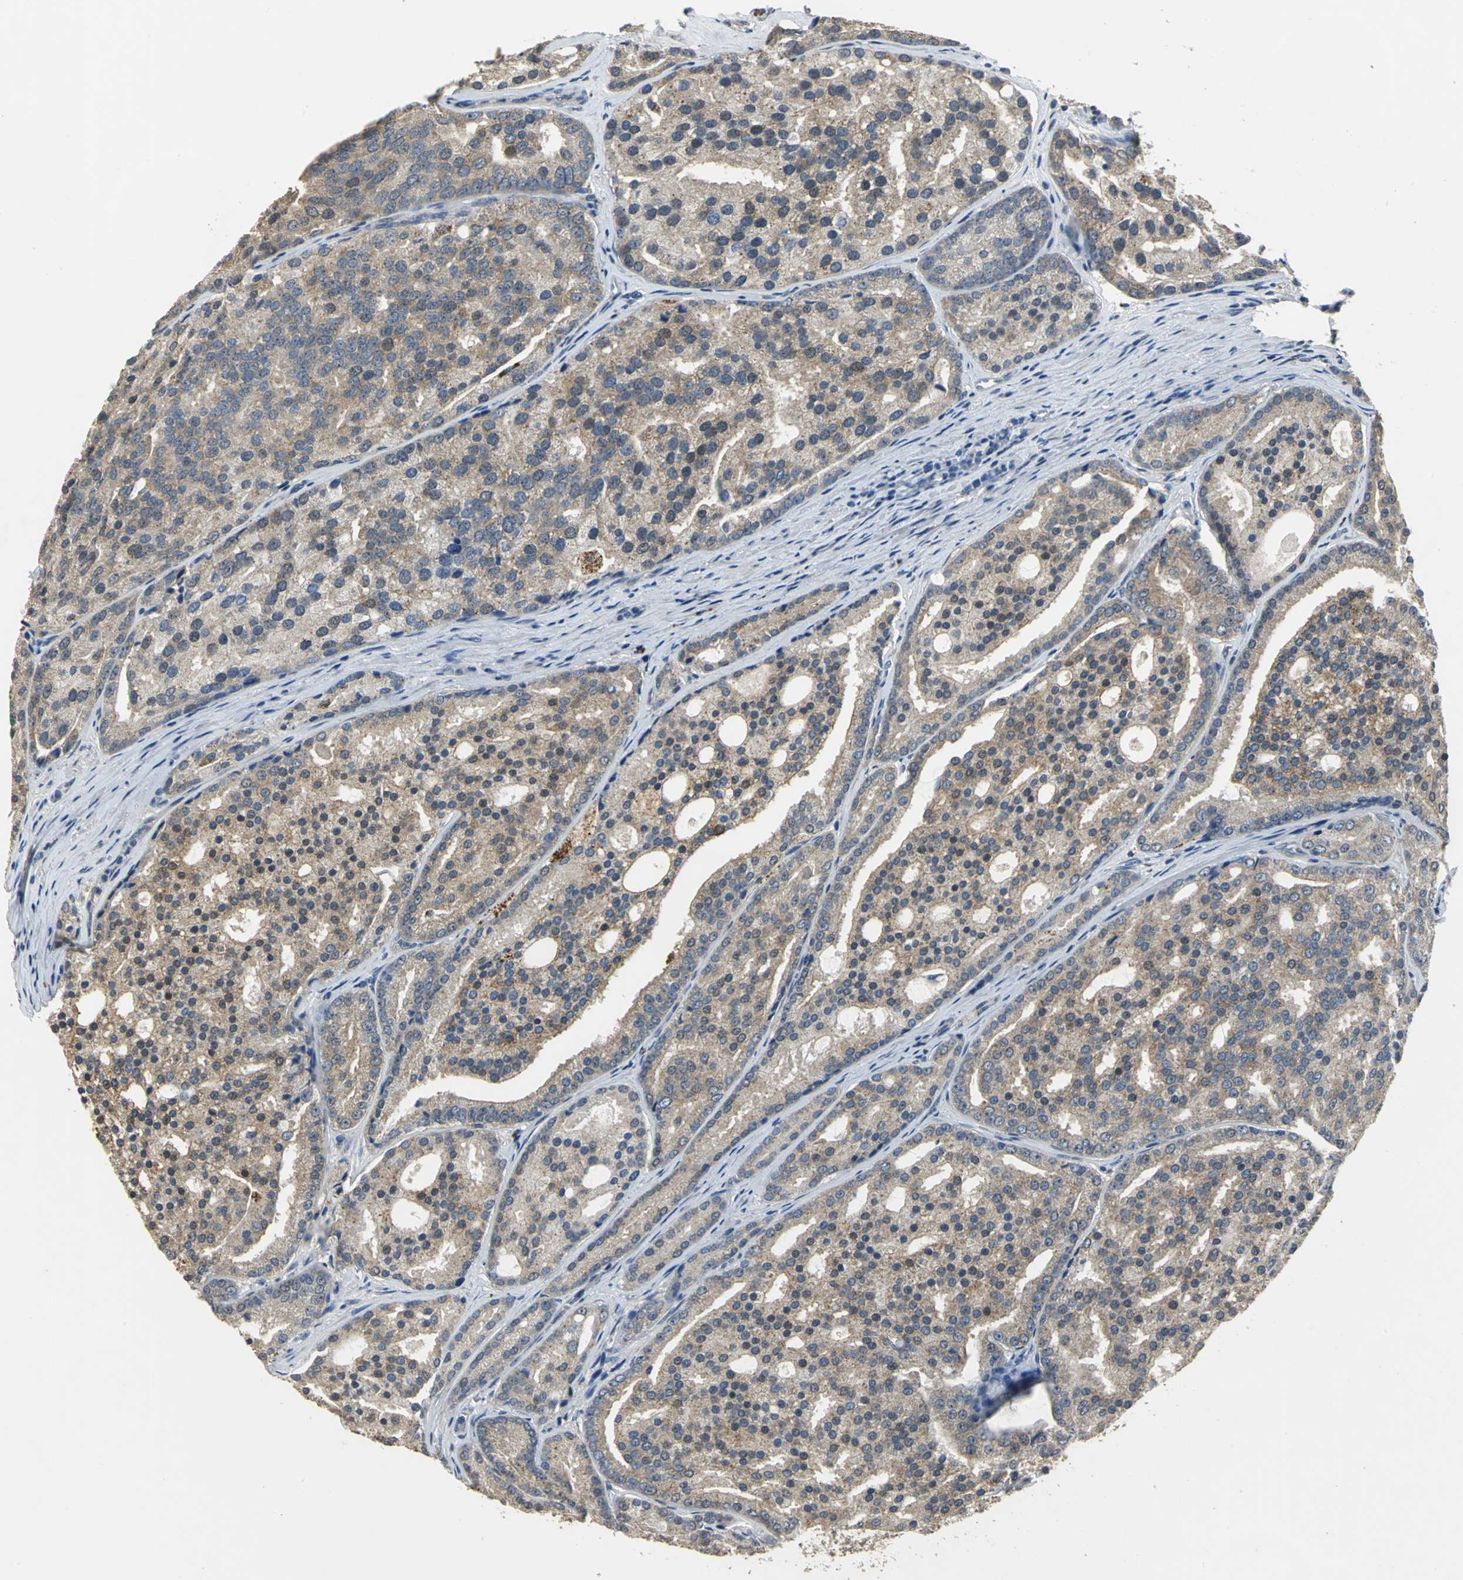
{"staining": {"intensity": "moderate", "quantity": ">75%", "location": "cytoplasmic/membranous"}, "tissue": "prostate cancer", "cell_type": "Tumor cells", "image_type": "cancer", "snomed": [{"axis": "morphology", "description": "Adenocarcinoma, High grade"}, {"axis": "topography", "description": "Prostate"}], "caption": "Approximately >75% of tumor cells in human adenocarcinoma (high-grade) (prostate) demonstrate moderate cytoplasmic/membranous protein staining as visualized by brown immunohistochemical staining.", "gene": "OCLN", "patient": {"sex": "male", "age": 64}}